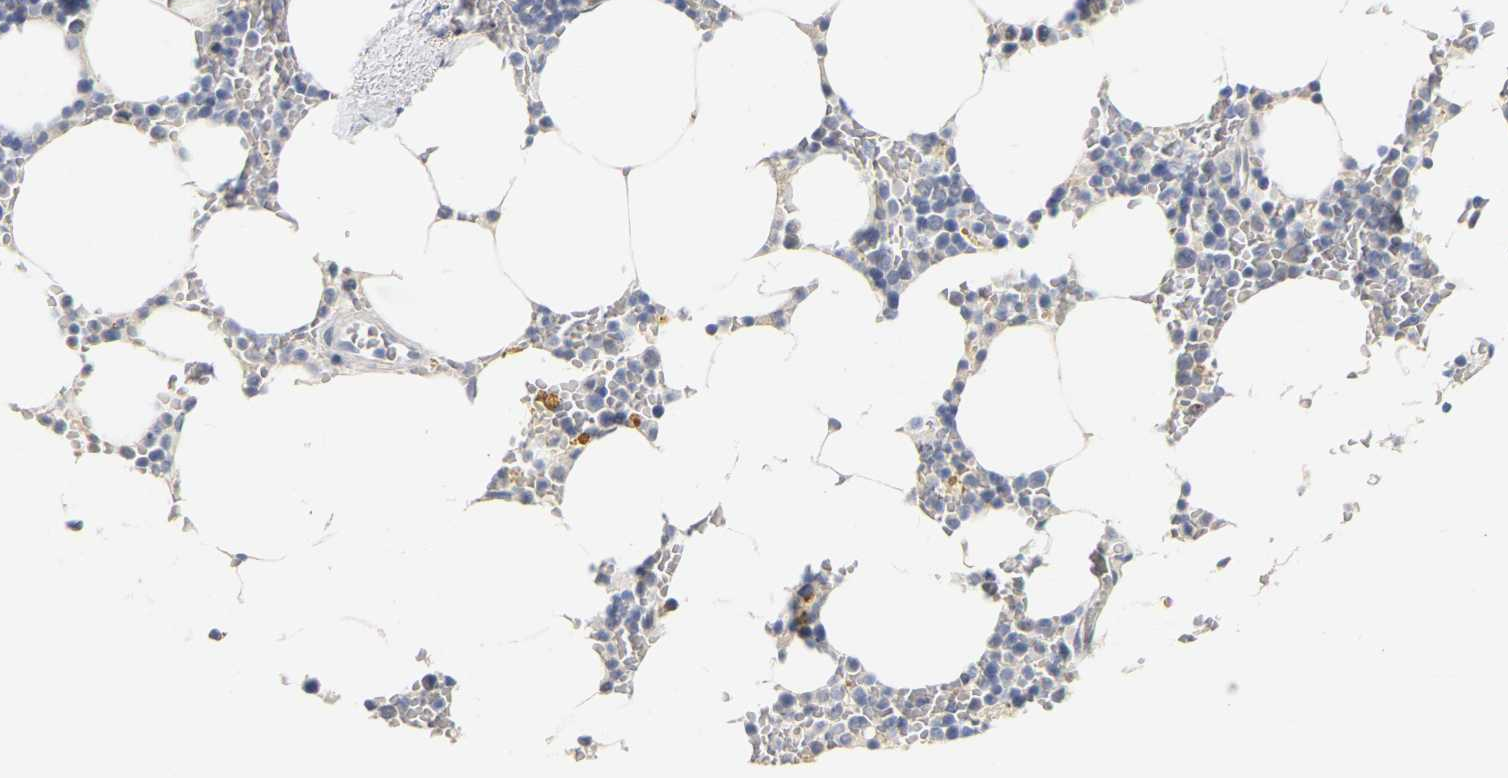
{"staining": {"intensity": "negative", "quantity": "none", "location": "none"}, "tissue": "bone marrow", "cell_type": "Hematopoietic cells", "image_type": "normal", "snomed": [{"axis": "morphology", "description": "Normal tissue, NOS"}, {"axis": "topography", "description": "Bone marrow"}], "caption": "High power microscopy image of an immunohistochemistry photomicrograph of normal bone marrow, revealing no significant staining in hematopoietic cells.", "gene": "KRT76", "patient": {"sex": "male", "age": 70}}